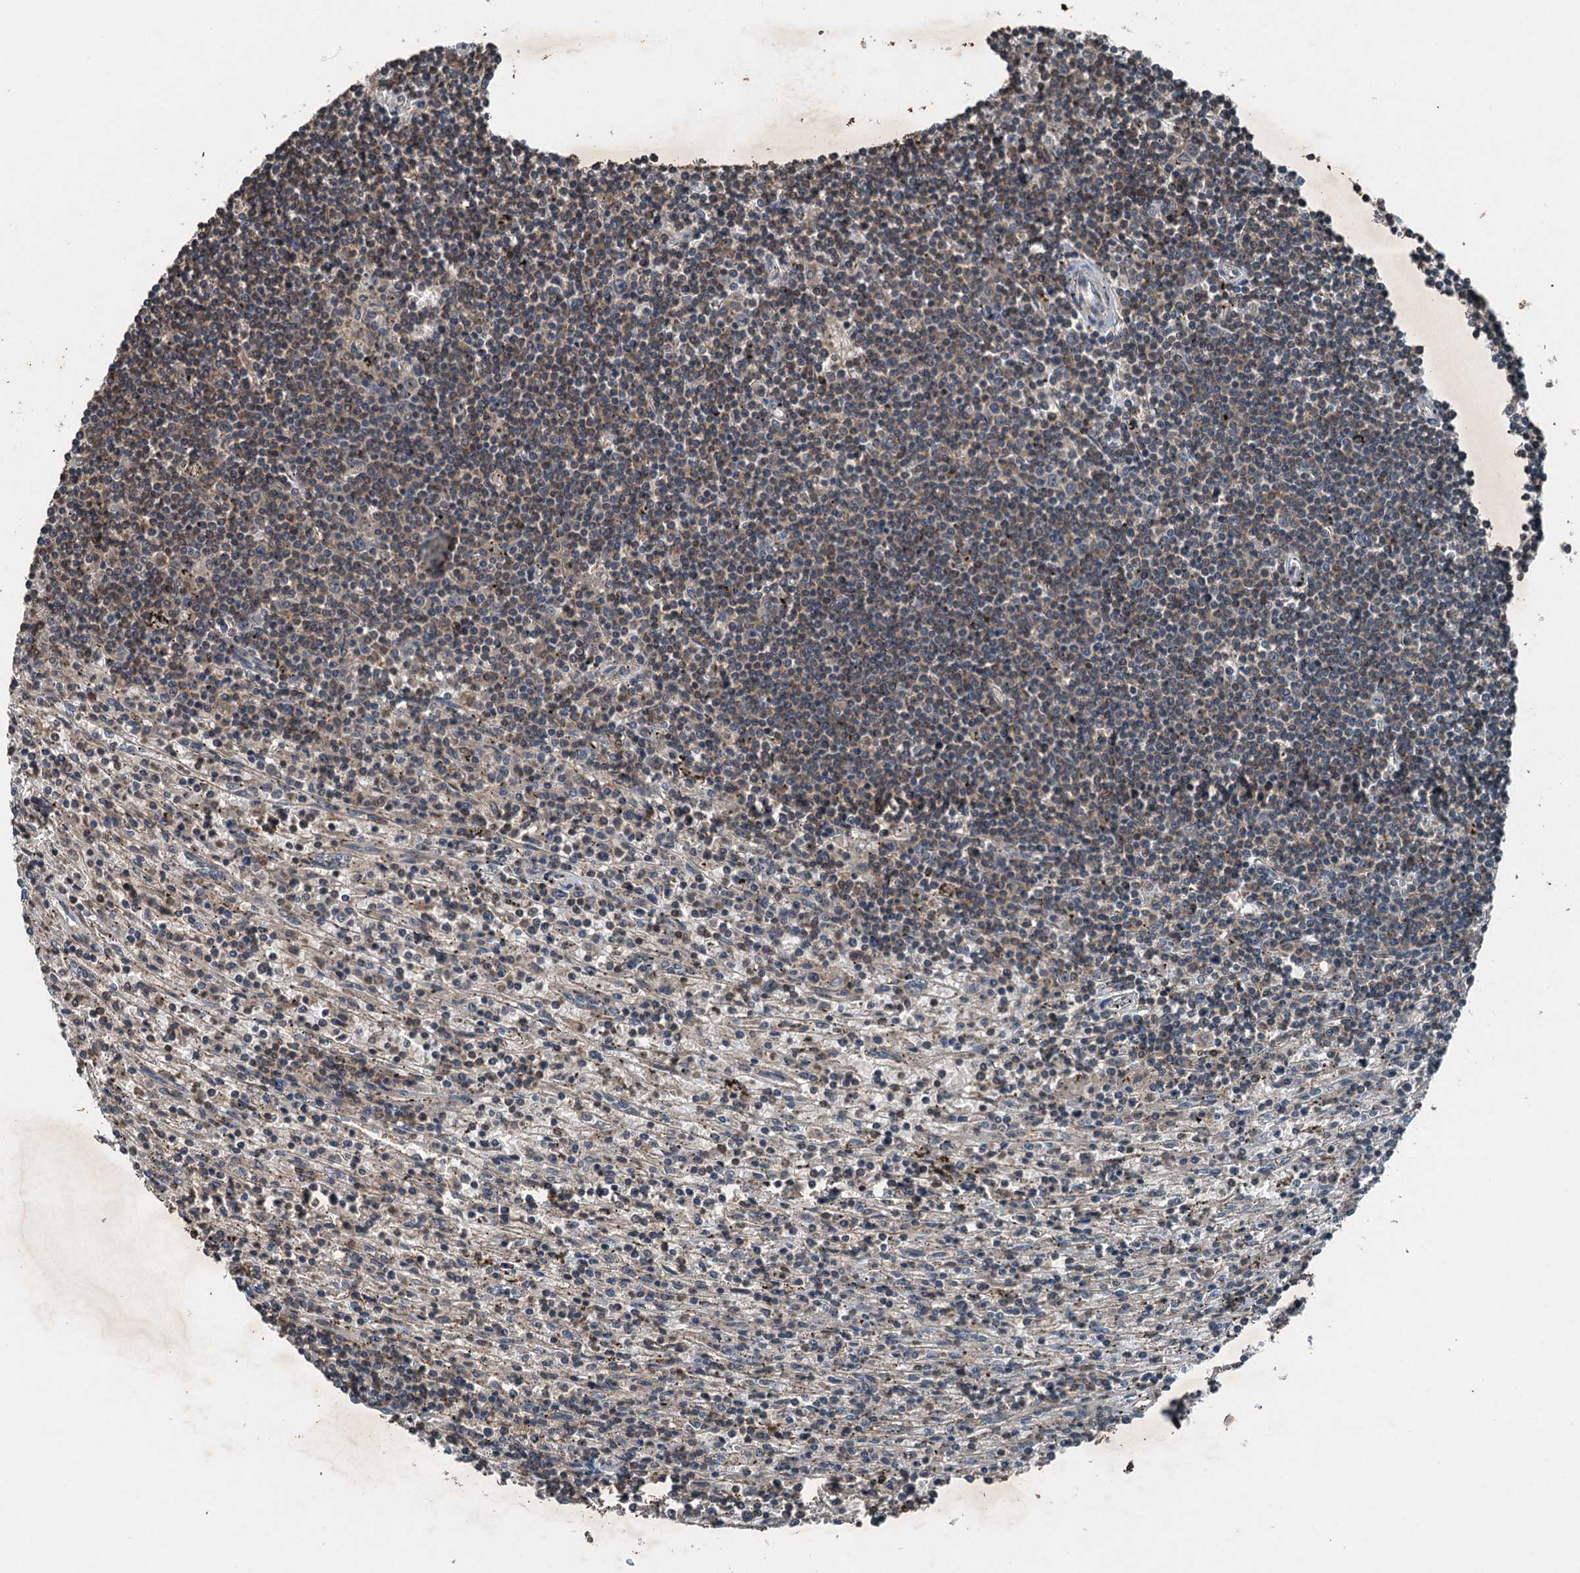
{"staining": {"intensity": "negative", "quantity": "none", "location": "none"}, "tissue": "lymphoma", "cell_type": "Tumor cells", "image_type": "cancer", "snomed": [{"axis": "morphology", "description": "Malignant lymphoma, non-Hodgkin's type, Low grade"}, {"axis": "topography", "description": "Spleen"}], "caption": "This micrograph is of lymphoma stained with immunohistochemistry to label a protein in brown with the nuclei are counter-stained blue. There is no positivity in tumor cells. (DAB (3,3'-diaminobenzidine) immunohistochemistry (IHC) visualized using brightfield microscopy, high magnification).", "gene": "TCTN1", "patient": {"sex": "male", "age": 76}}